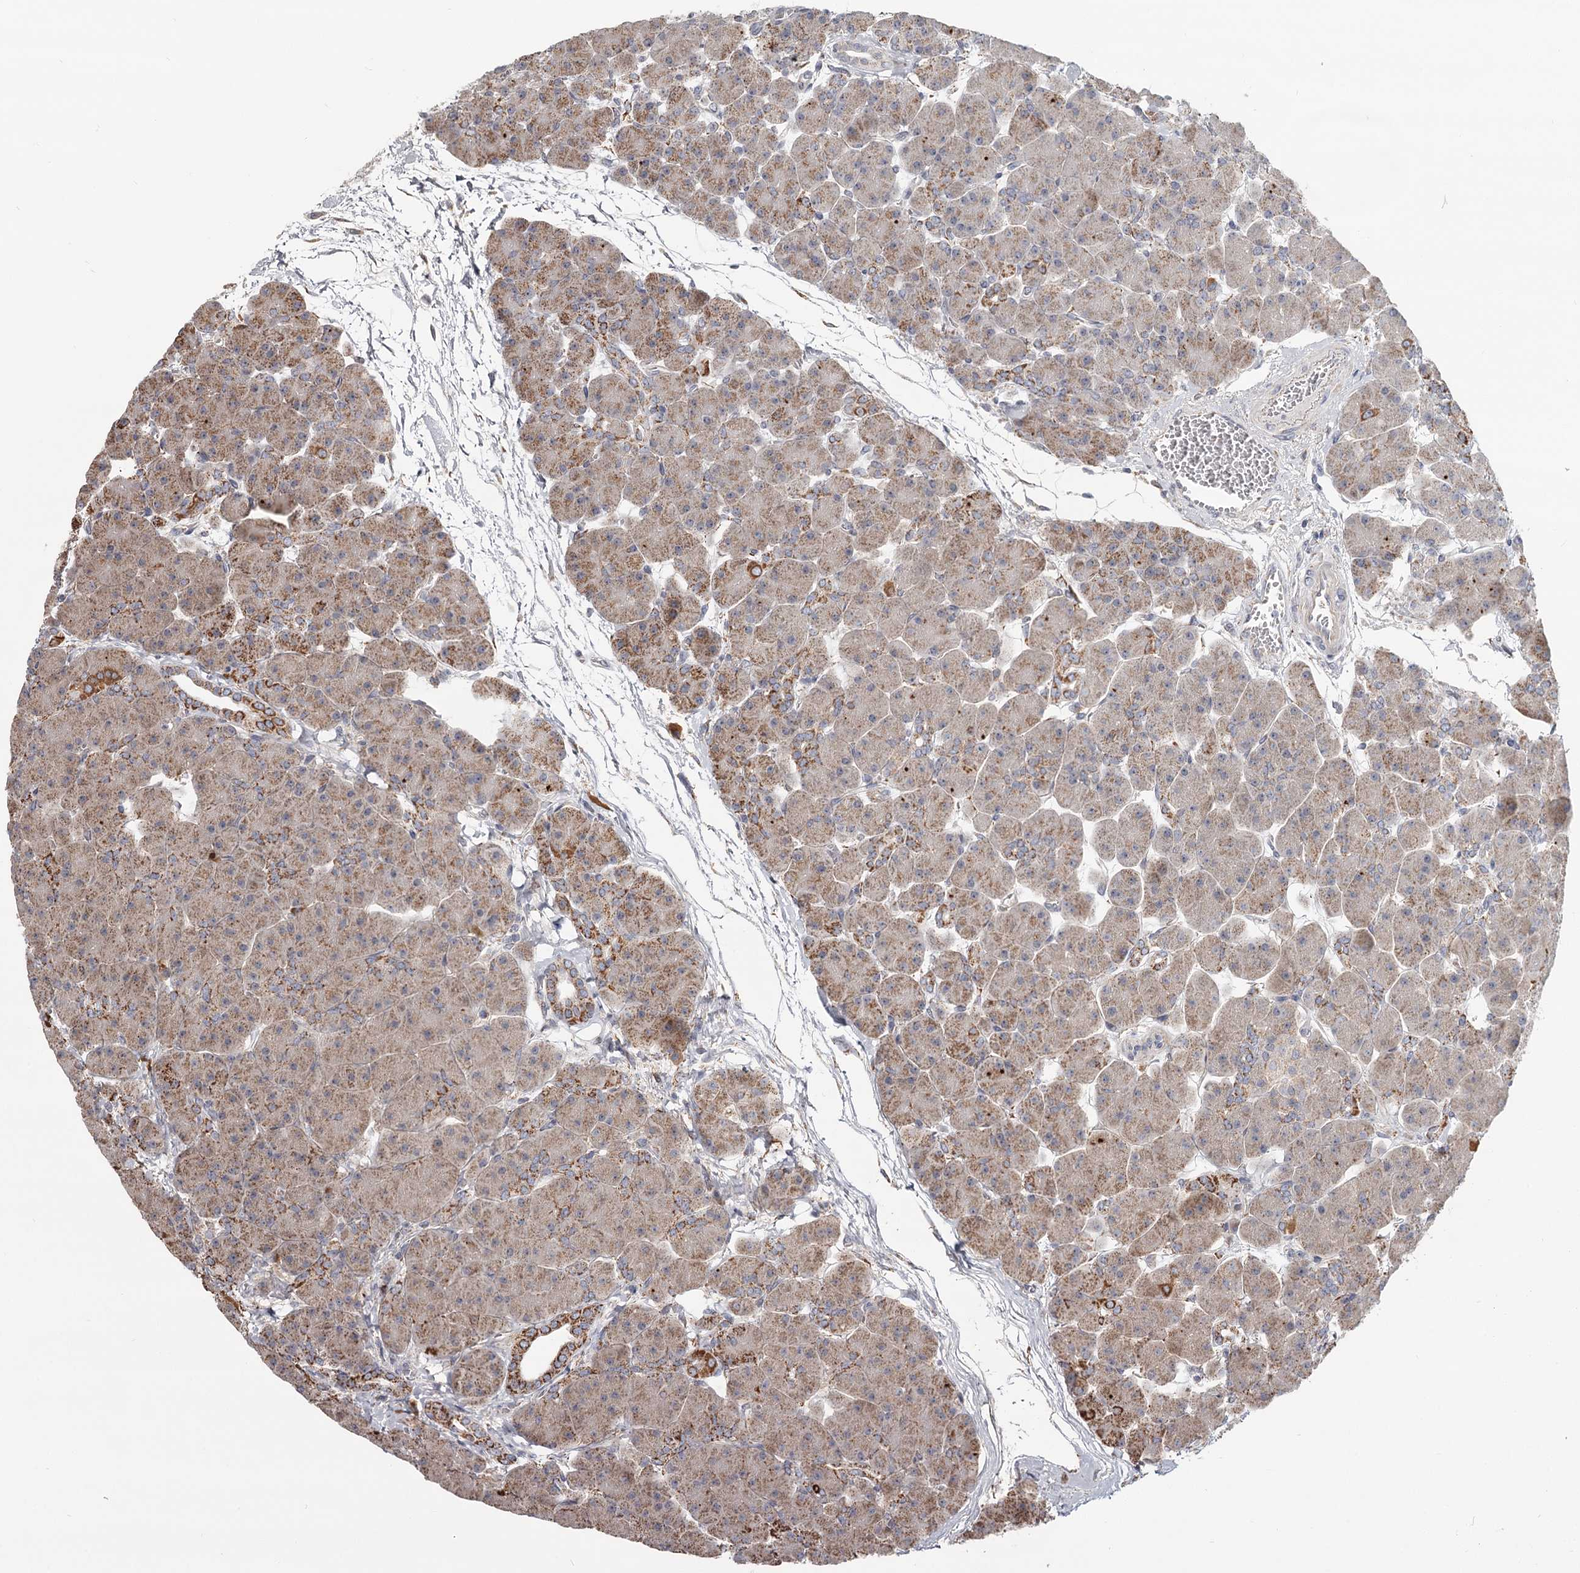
{"staining": {"intensity": "strong", "quantity": "25%-75%", "location": "cytoplasmic/membranous"}, "tissue": "pancreas", "cell_type": "Exocrine glandular cells", "image_type": "normal", "snomed": [{"axis": "morphology", "description": "Normal tissue, NOS"}, {"axis": "topography", "description": "Pancreas"}], "caption": "IHC micrograph of unremarkable pancreas stained for a protein (brown), which reveals high levels of strong cytoplasmic/membranous positivity in approximately 25%-75% of exocrine glandular cells.", "gene": "CDC123", "patient": {"sex": "male", "age": 66}}